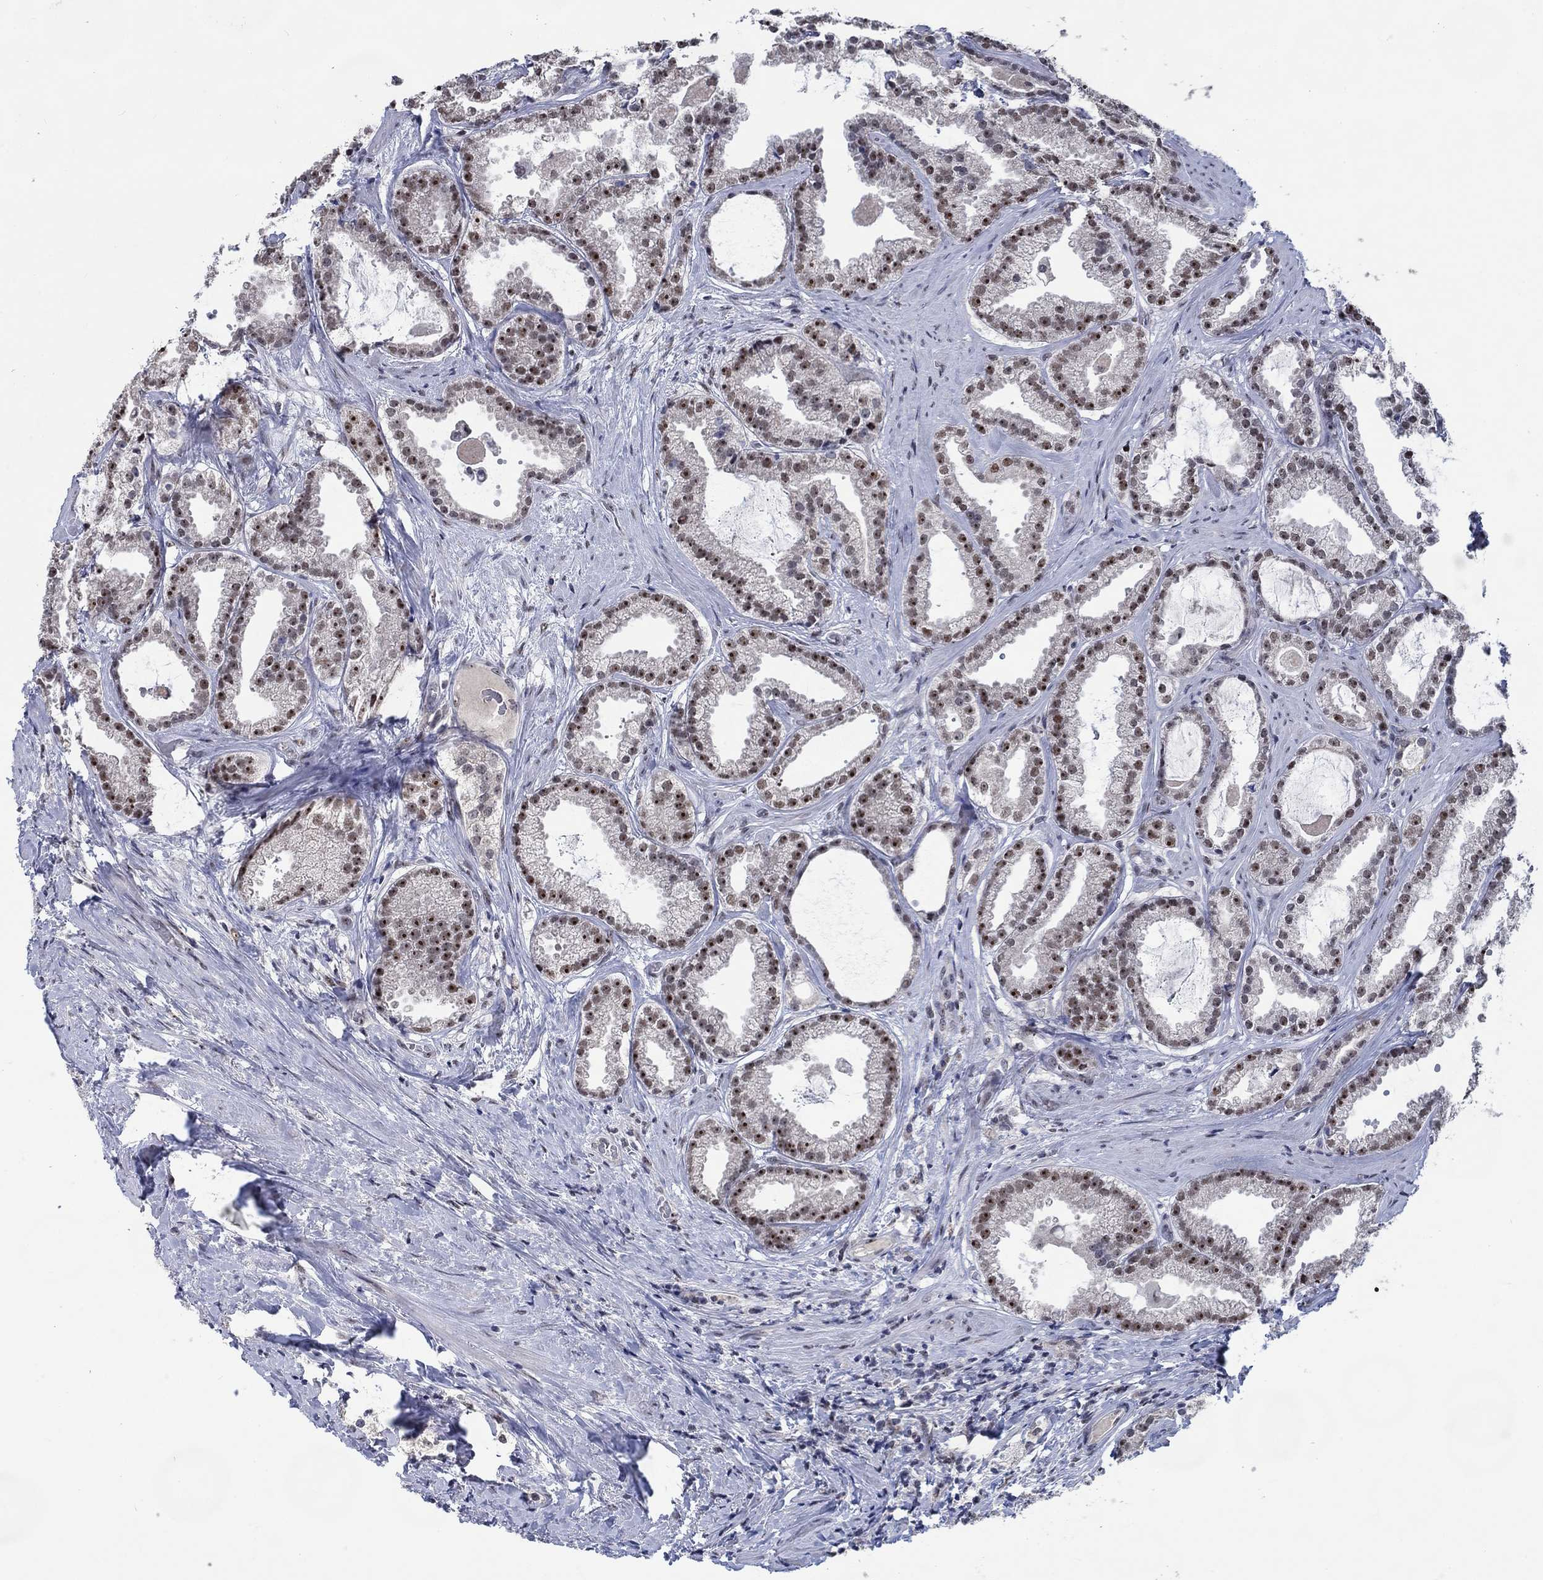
{"staining": {"intensity": "strong", "quantity": "25%-75%", "location": "nuclear"}, "tissue": "prostate cancer", "cell_type": "Tumor cells", "image_type": "cancer", "snomed": [{"axis": "morphology", "description": "Adenocarcinoma, NOS"}, {"axis": "morphology", "description": "Adenocarcinoma, High grade"}, {"axis": "topography", "description": "Prostate"}], "caption": "Approximately 25%-75% of tumor cells in human prostate adenocarcinoma display strong nuclear protein expression as visualized by brown immunohistochemical staining.", "gene": "HTN1", "patient": {"sex": "male", "age": 64}}